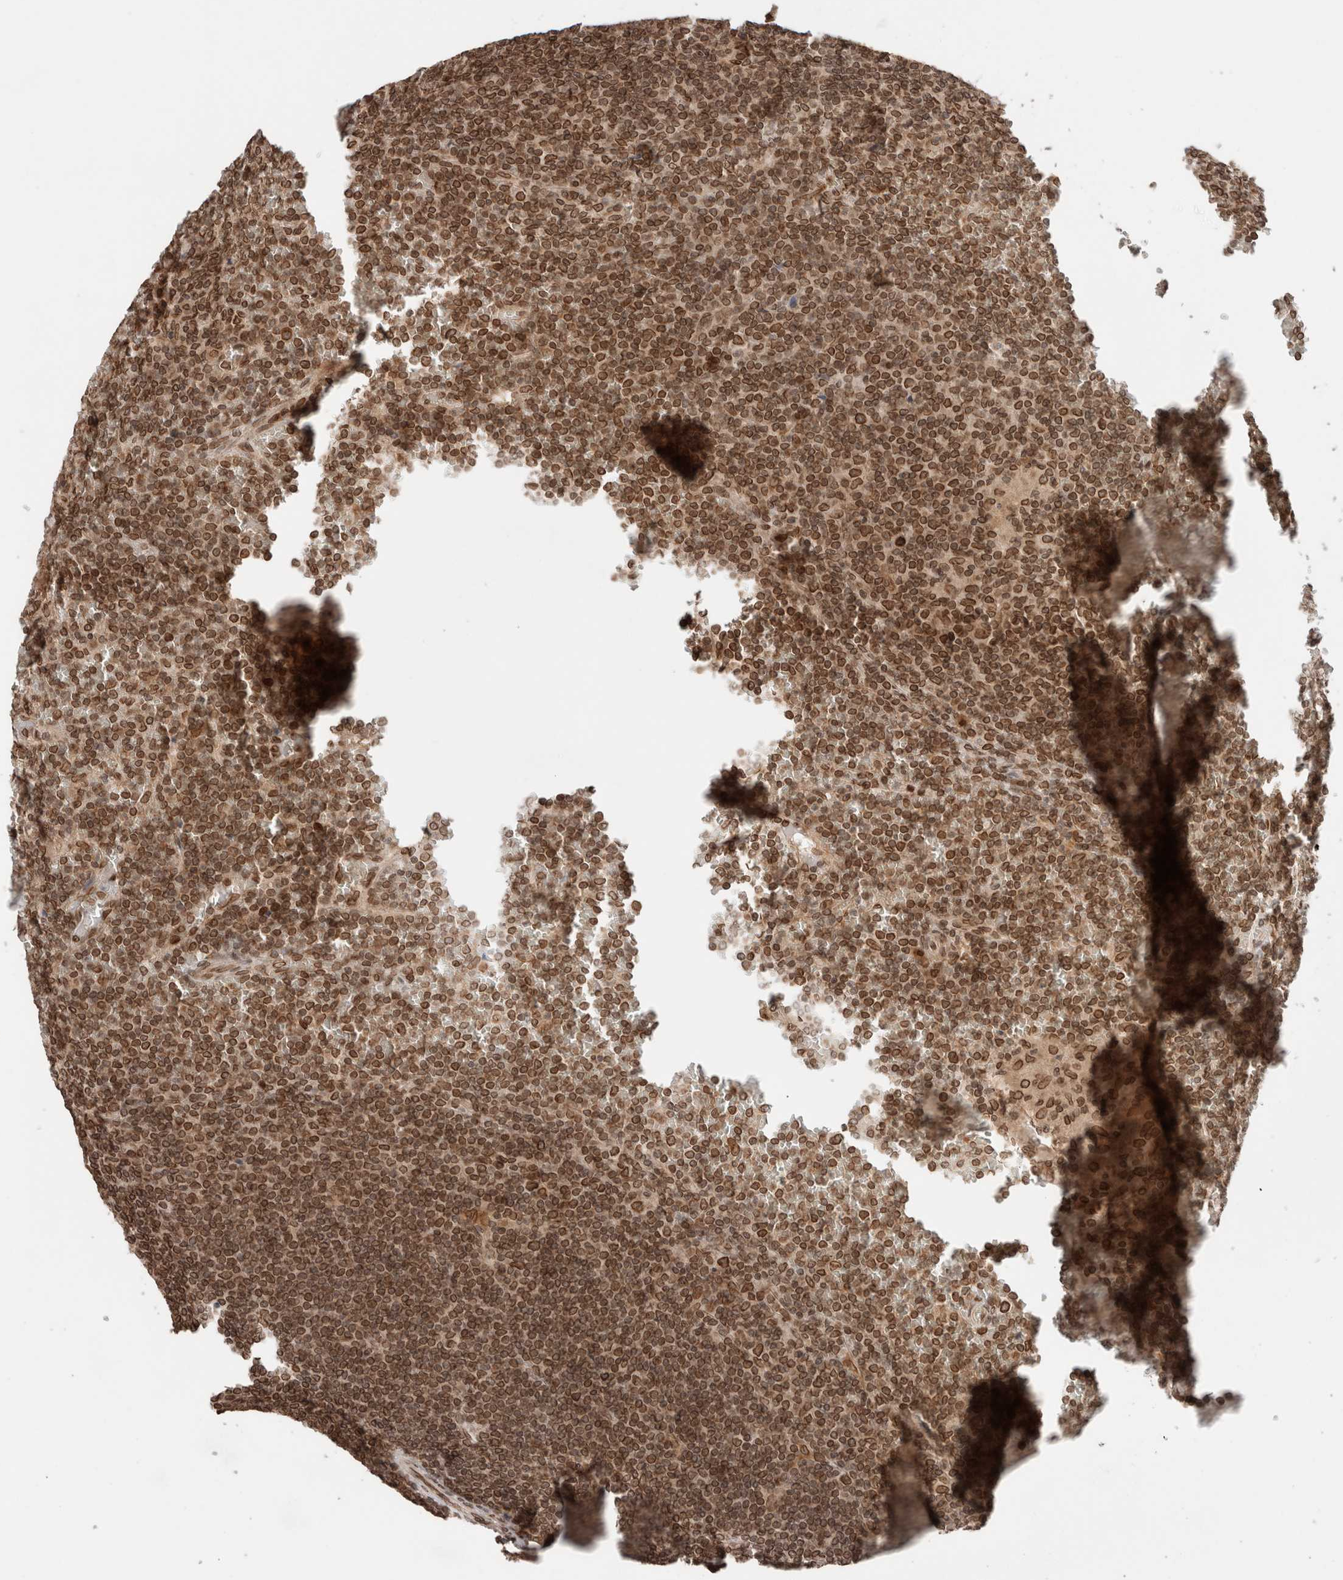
{"staining": {"intensity": "strong", "quantity": ">75%", "location": "cytoplasmic/membranous,nuclear"}, "tissue": "lymphoma", "cell_type": "Tumor cells", "image_type": "cancer", "snomed": [{"axis": "morphology", "description": "Malignant lymphoma, non-Hodgkin's type, Low grade"}, {"axis": "topography", "description": "Spleen"}], "caption": "A high amount of strong cytoplasmic/membranous and nuclear expression is appreciated in about >75% of tumor cells in lymphoma tissue. The staining was performed using DAB (3,3'-diaminobenzidine) to visualize the protein expression in brown, while the nuclei were stained in blue with hematoxylin (Magnification: 20x).", "gene": "TPR", "patient": {"sex": "female", "age": 19}}